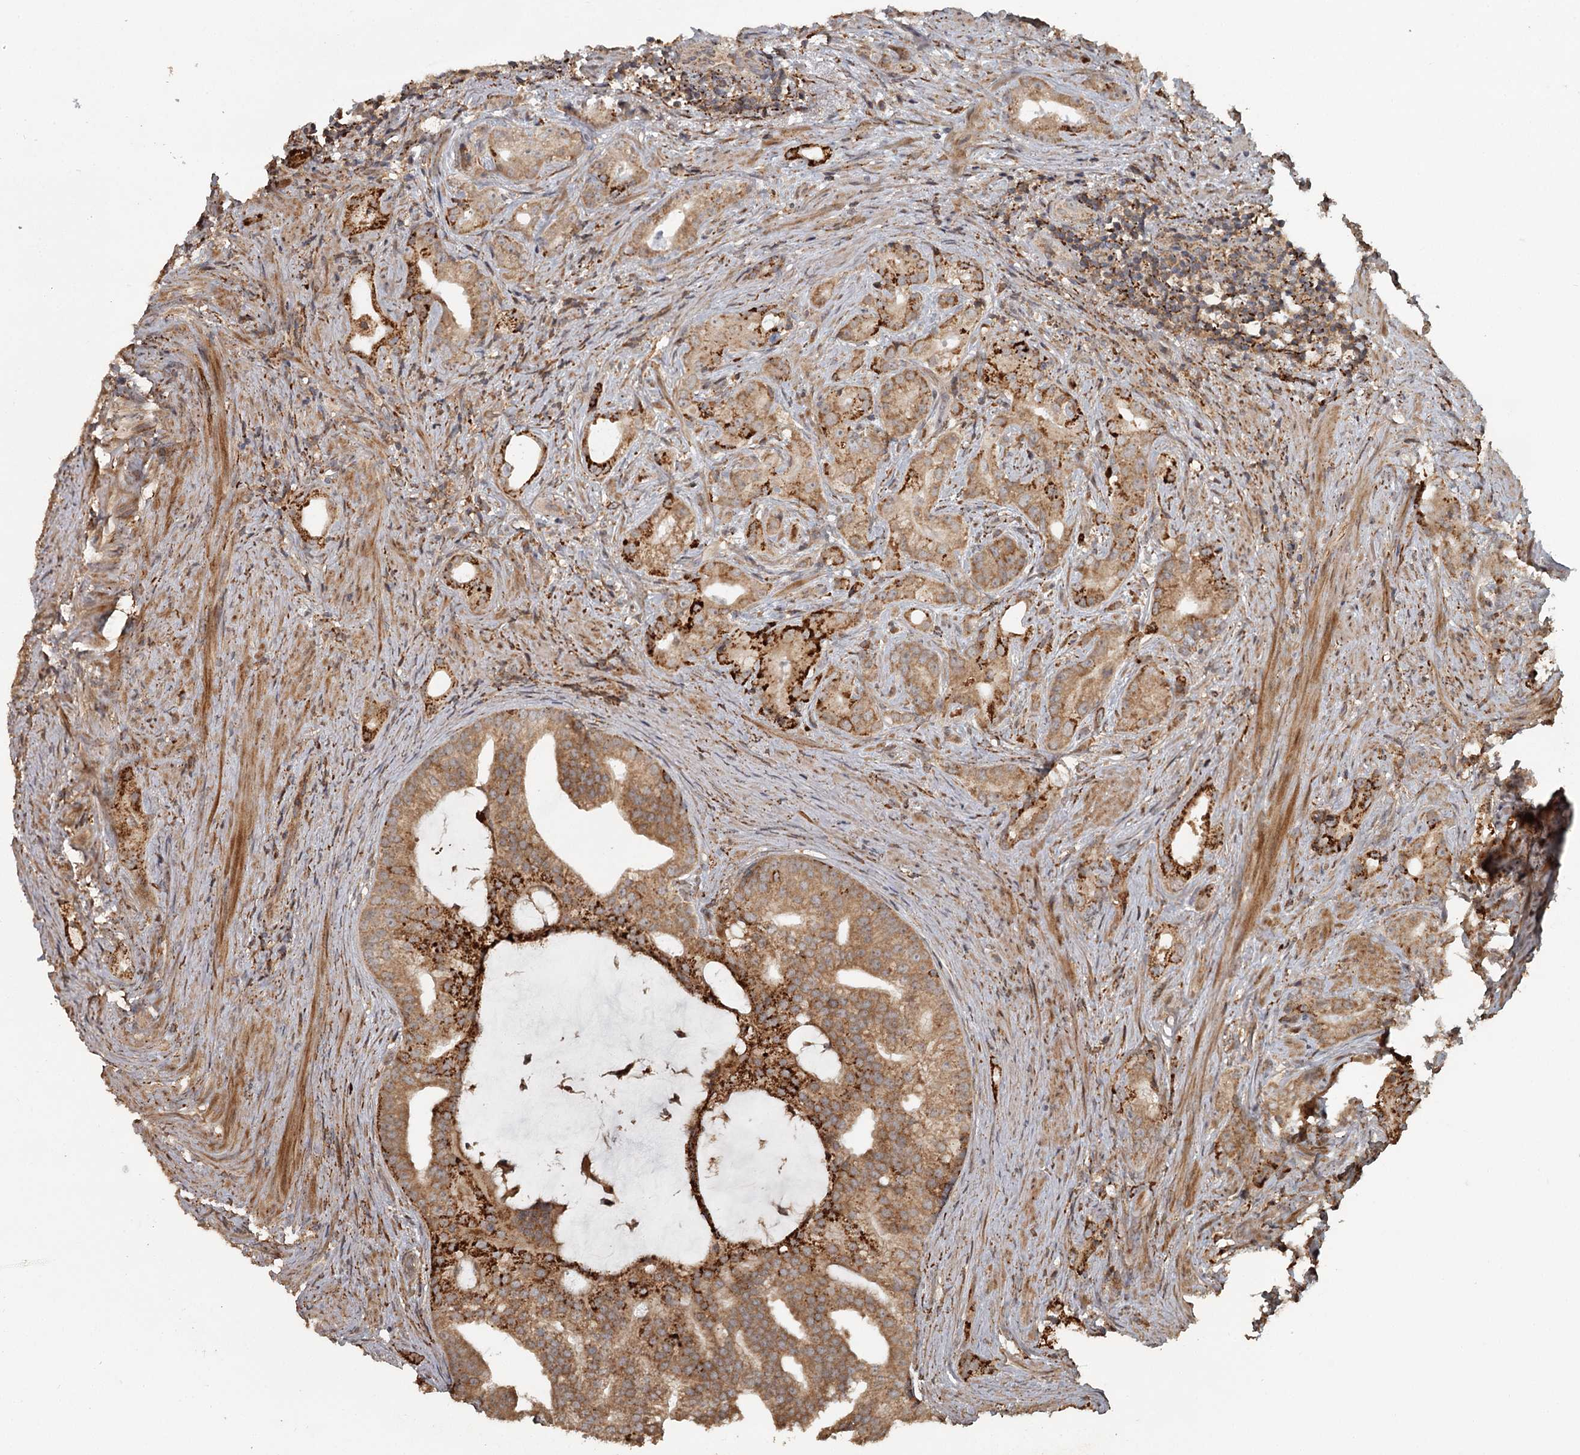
{"staining": {"intensity": "moderate", "quantity": ">75%", "location": "cytoplasmic/membranous"}, "tissue": "prostate cancer", "cell_type": "Tumor cells", "image_type": "cancer", "snomed": [{"axis": "morphology", "description": "Adenocarcinoma, Low grade"}, {"axis": "topography", "description": "Prostate"}], "caption": "Human prostate adenocarcinoma (low-grade) stained for a protein (brown) exhibits moderate cytoplasmic/membranous positive expression in about >75% of tumor cells.", "gene": "FAXC", "patient": {"sex": "male", "age": 71}}